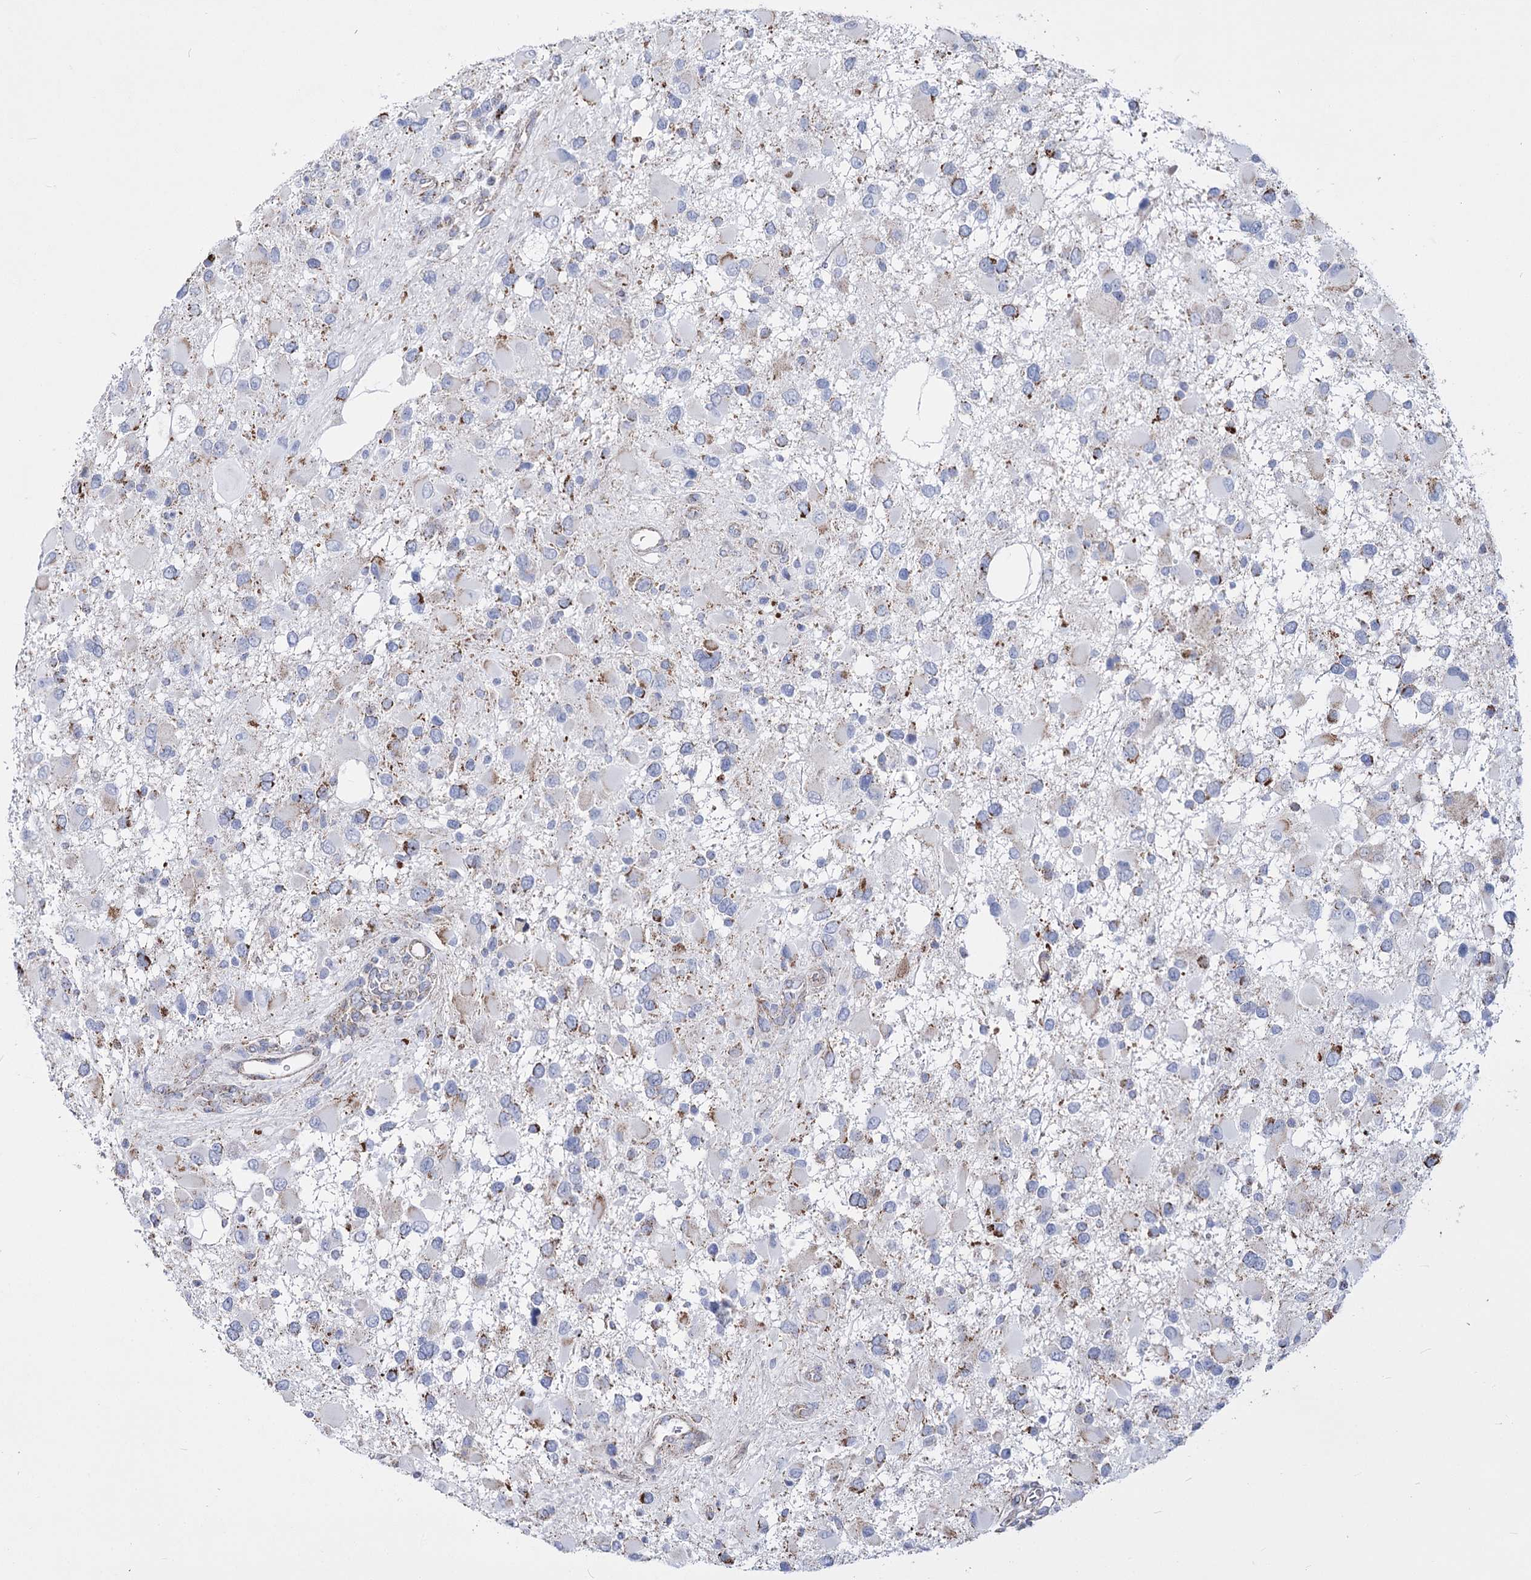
{"staining": {"intensity": "moderate", "quantity": "<25%", "location": "cytoplasmic/membranous"}, "tissue": "glioma", "cell_type": "Tumor cells", "image_type": "cancer", "snomed": [{"axis": "morphology", "description": "Glioma, malignant, High grade"}, {"axis": "topography", "description": "Brain"}], "caption": "This photomicrograph shows IHC staining of high-grade glioma (malignant), with low moderate cytoplasmic/membranous expression in approximately <25% of tumor cells.", "gene": "PDHB", "patient": {"sex": "male", "age": 53}}